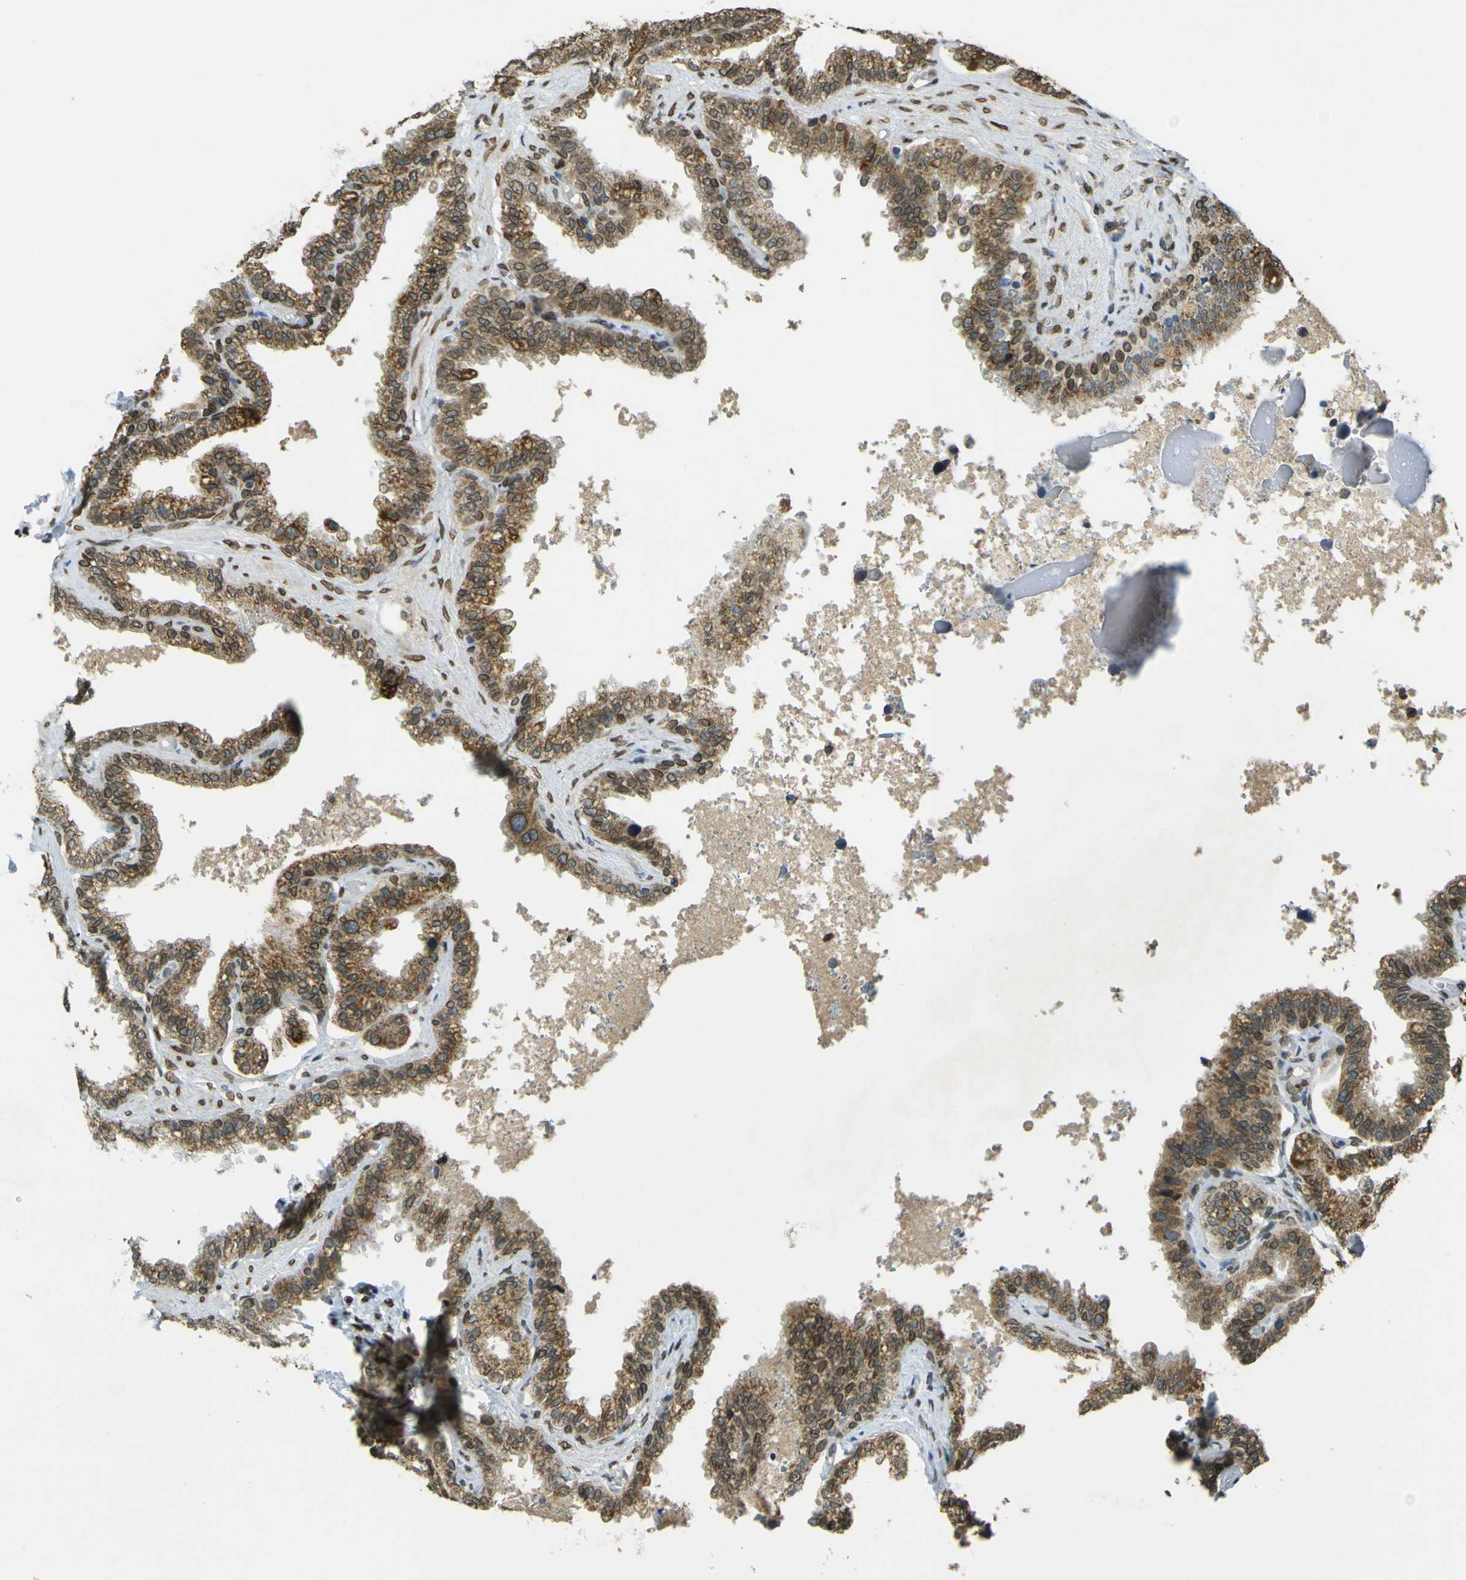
{"staining": {"intensity": "moderate", "quantity": ">75%", "location": "cytoplasmic/membranous,nuclear"}, "tissue": "seminal vesicle", "cell_type": "Glandular cells", "image_type": "normal", "snomed": [{"axis": "morphology", "description": "Normal tissue, NOS"}, {"axis": "topography", "description": "Seminal veicle"}], "caption": "Immunohistochemistry image of normal seminal vesicle: seminal vesicle stained using immunohistochemistry (IHC) displays medium levels of moderate protein expression localized specifically in the cytoplasmic/membranous,nuclear of glandular cells, appearing as a cytoplasmic/membranous,nuclear brown color.", "gene": "GALNT1", "patient": {"sex": "male", "age": 46}}